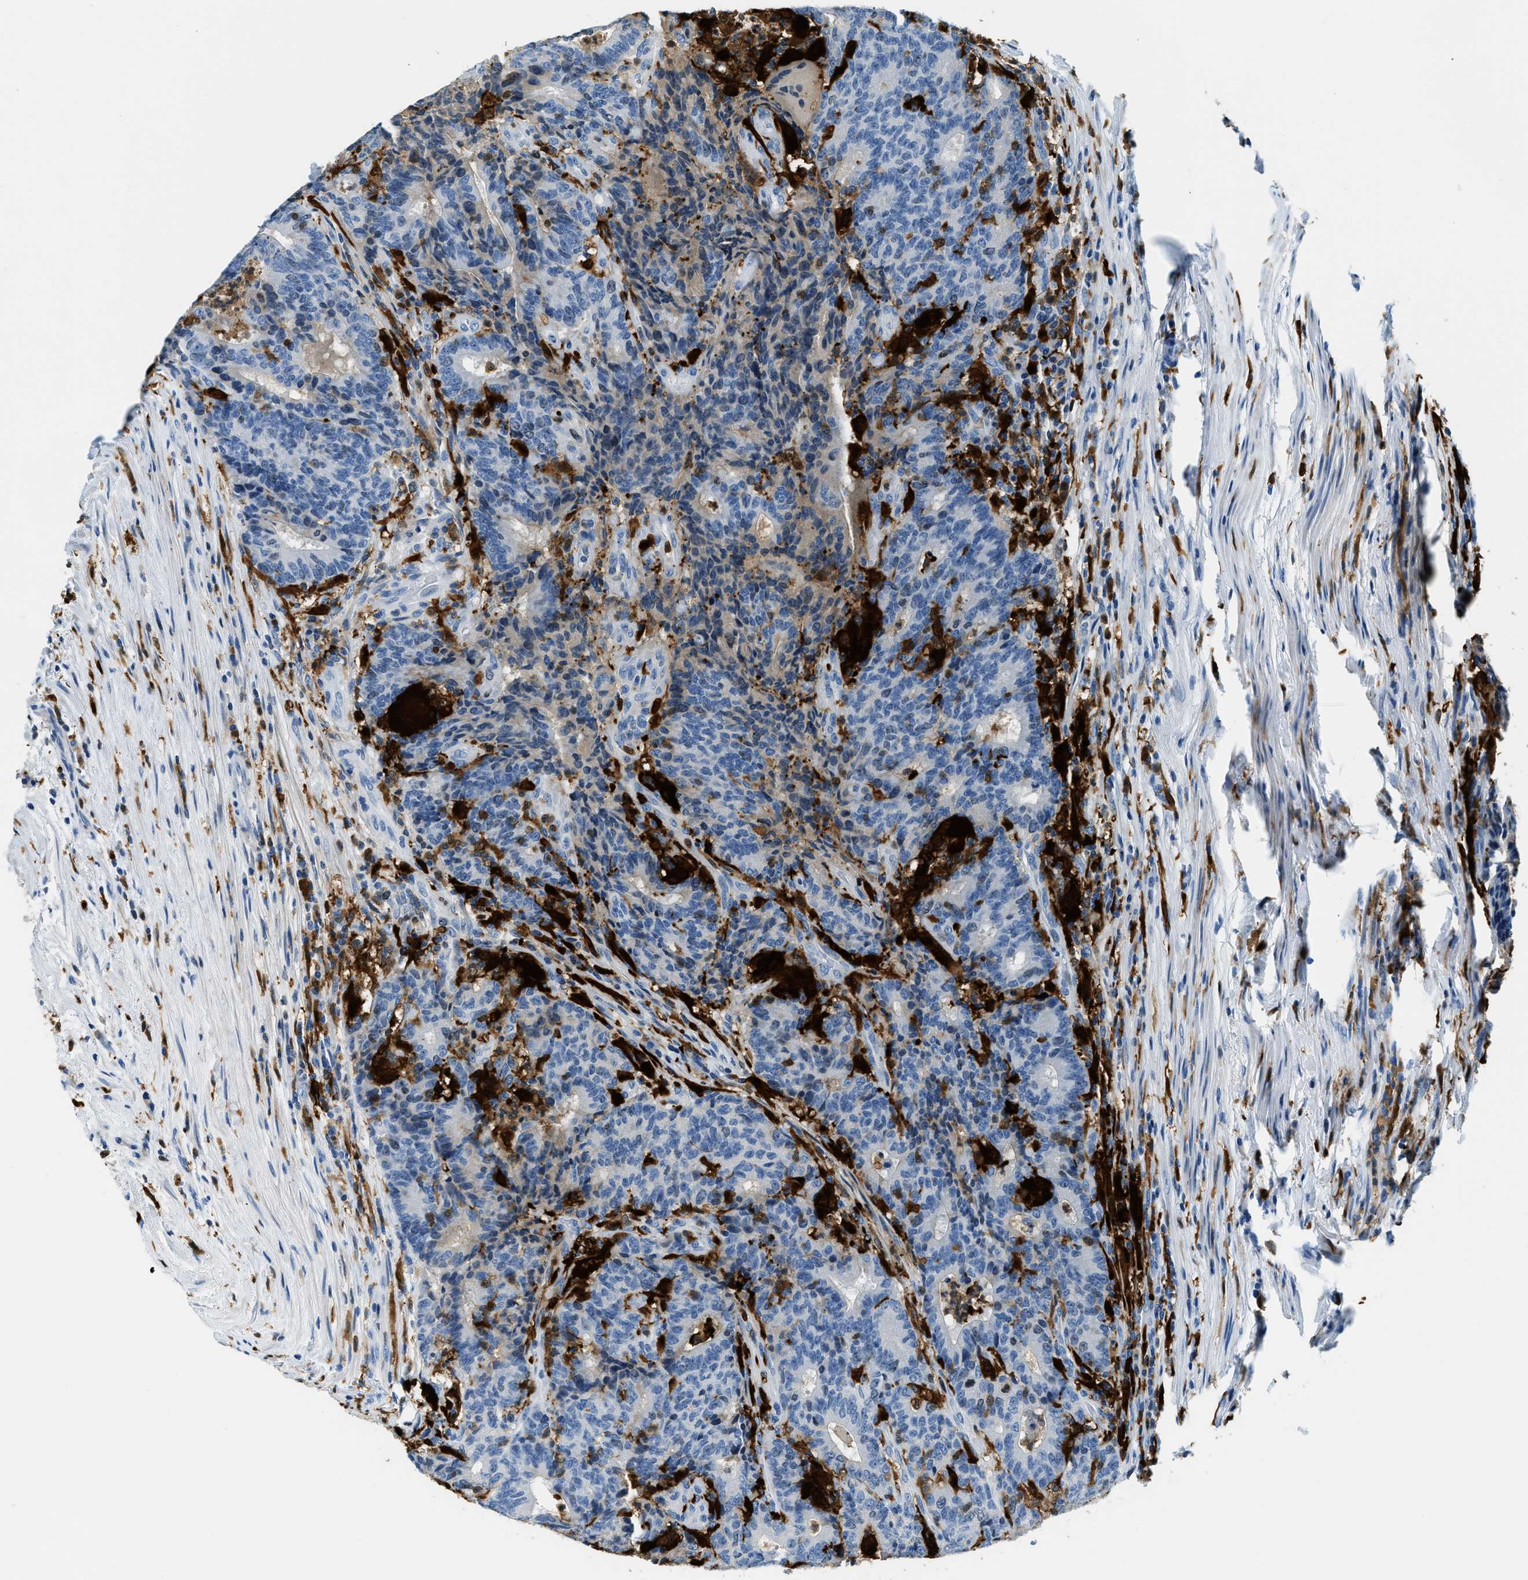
{"staining": {"intensity": "negative", "quantity": "none", "location": "none"}, "tissue": "colorectal cancer", "cell_type": "Tumor cells", "image_type": "cancer", "snomed": [{"axis": "morphology", "description": "Normal tissue, NOS"}, {"axis": "morphology", "description": "Adenocarcinoma, NOS"}, {"axis": "topography", "description": "Colon"}], "caption": "Protein analysis of colorectal cancer (adenocarcinoma) shows no significant expression in tumor cells.", "gene": "CAPG", "patient": {"sex": "female", "age": 75}}